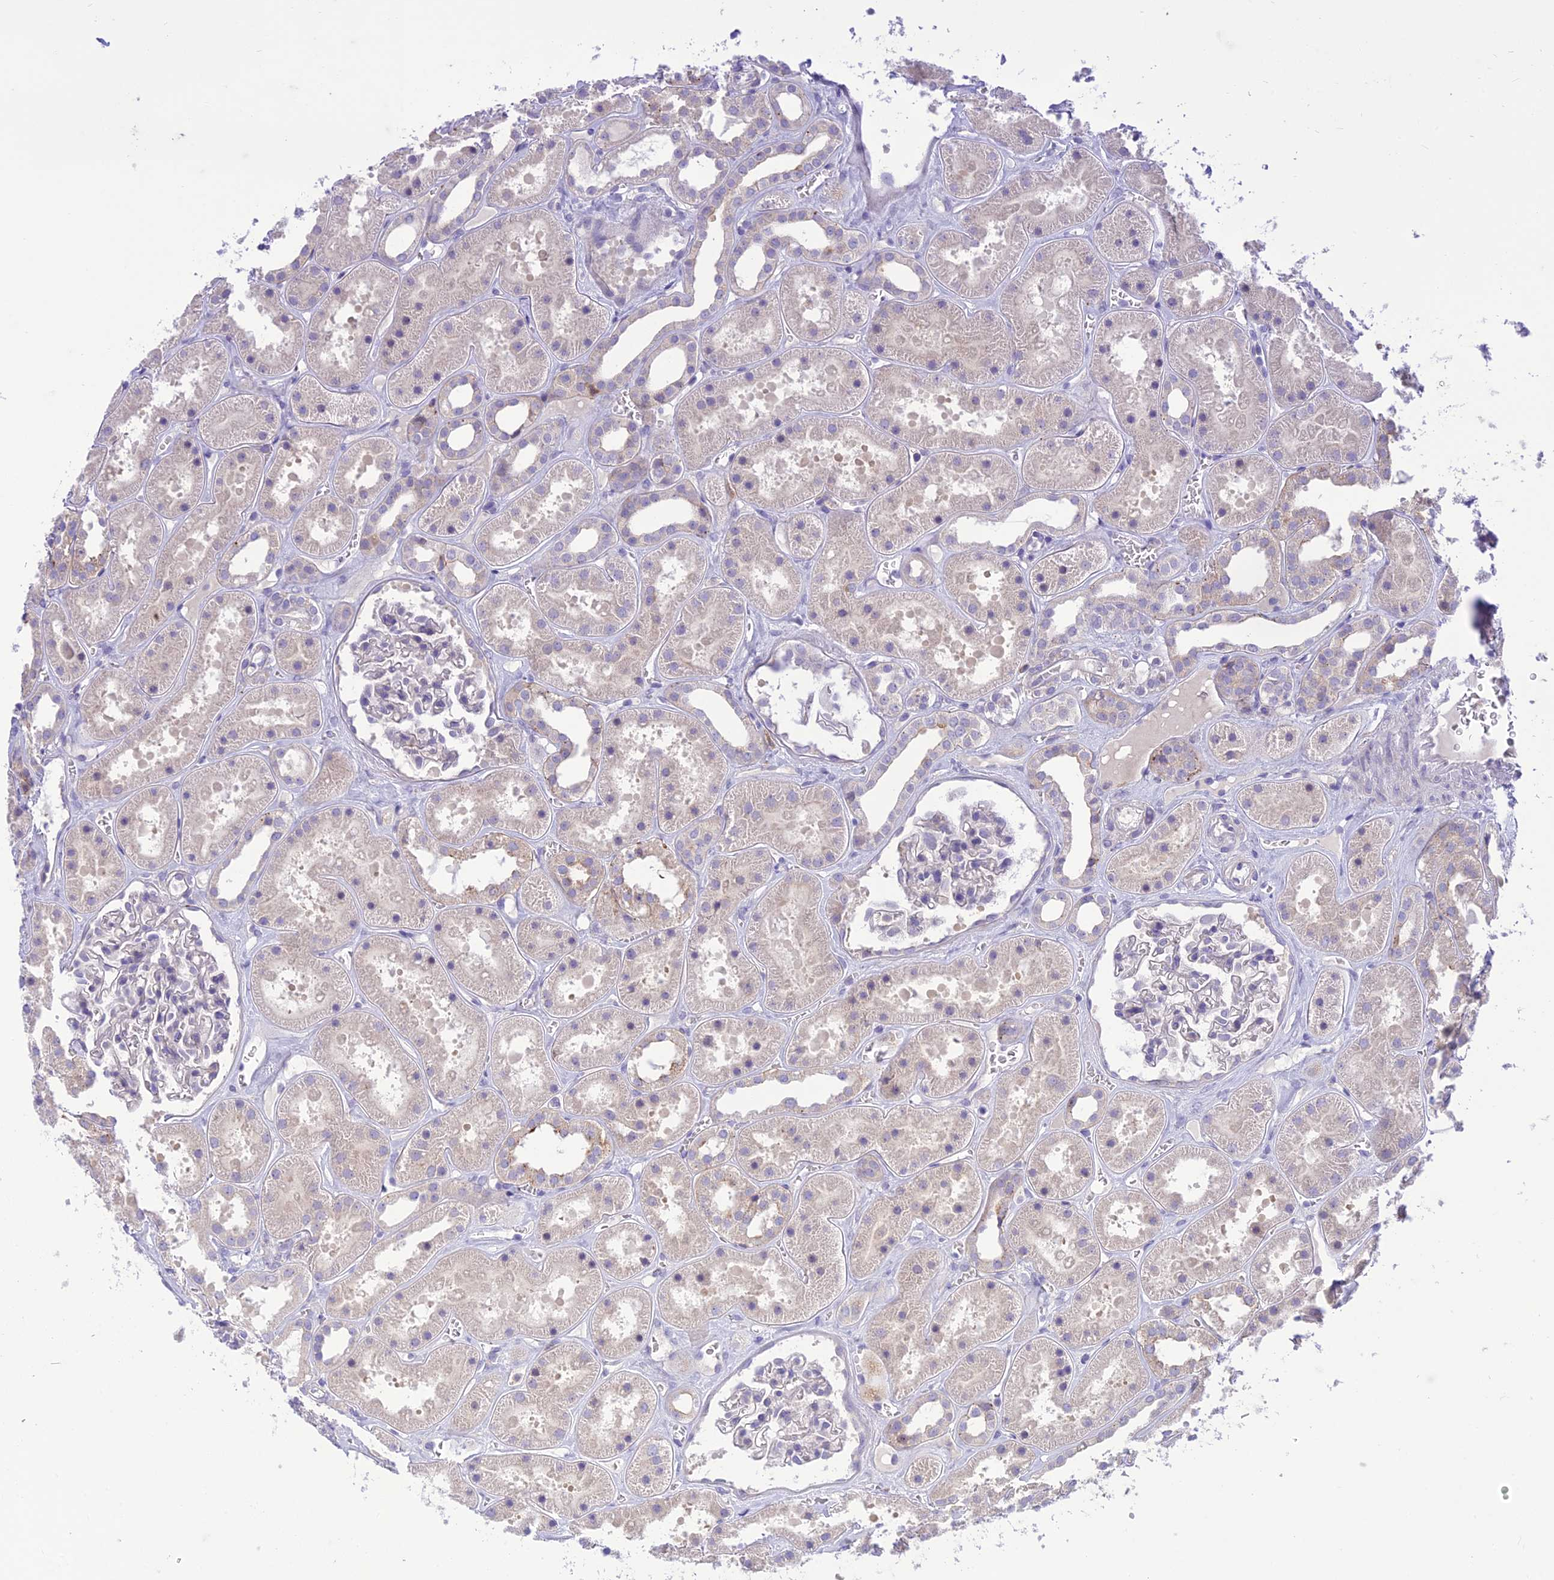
{"staining": {"intensity": "negative", "quantity": "none", "location": "none"}, "tissue": "kidney", "cell_type": "Cells in glomeruli", "image_type": "normal", "snomed": [{"axis": "morphology", "description": "Normal tissue, NOS"}, {"axis": "topography", "description": "Kidney"}], "caption": "Image shows no significant protein positivity in cells in glomeruli of benign kidney. The staining is performed using DAB (3,3'-diaminobenzidine) brown chromogen with nuclei counter-stained in using hematoxylin.", "gene": "ITGAE", "patient": {"sex": "female", "age": 41}}